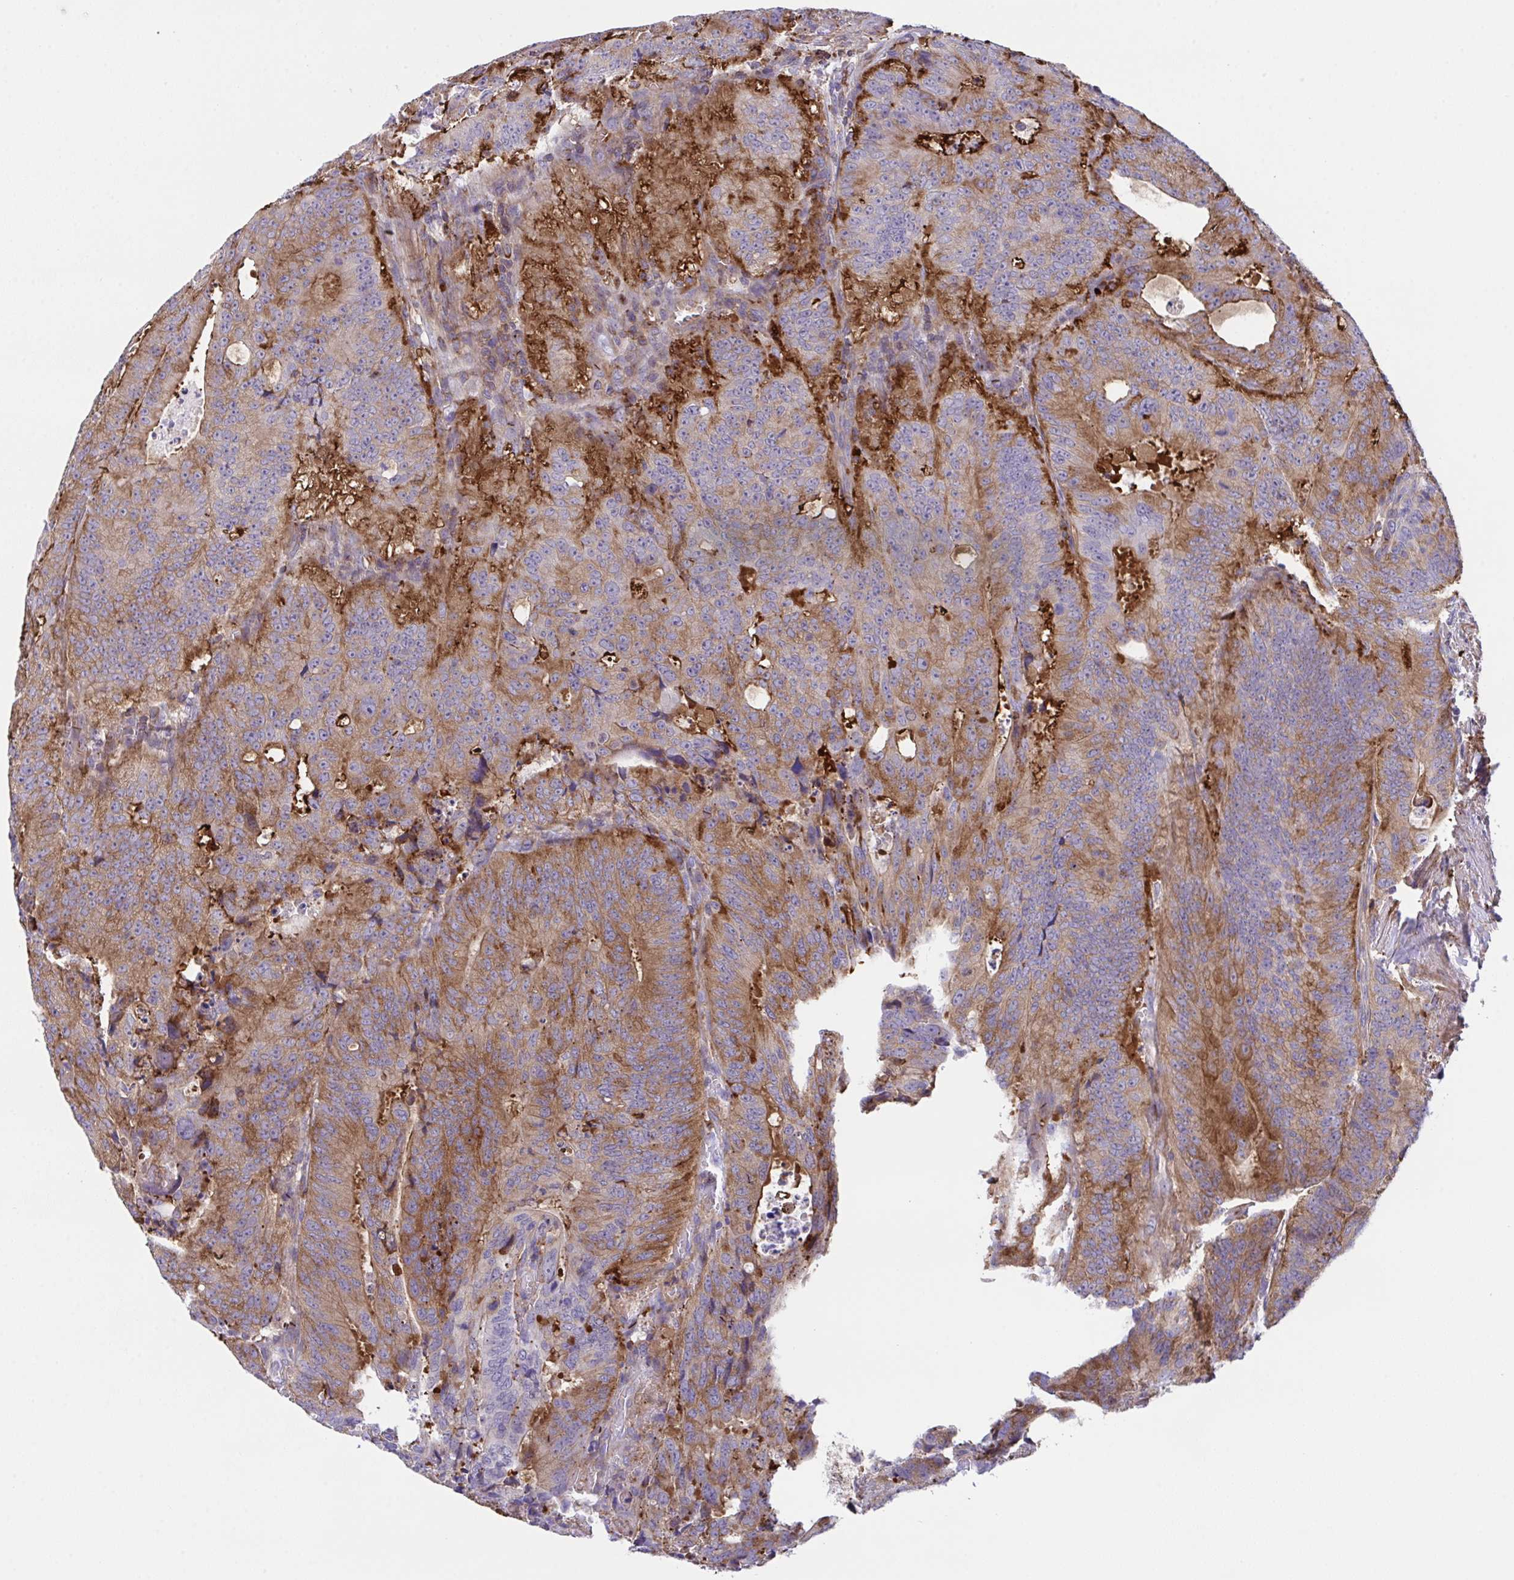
{"staining": {"intensity": "strong", "quantity": "25%-75%", "location": "cytoplasmic/membranous"}, "tissue": "colorectal cancer", "cell_type": "Tumor cells", "image_type": "cancer", "snomed": [{"axis": "morphology", "description": "Adenocarcinoma, NOS"}, {"axis": "topography", "description": "Colon"}], "caption": "High-magnification brightfield microscopy of colorectal adenocarcinoma stained with DAB (3,3'-diaminobenzidine) (brown) and counterstained with hematoxylin (blue). tumor cells exhibit strong cytoplasmic/membranous staining is seen in approximately25%-75% of cells. The protein is shown in brown color, while the nuclei are stained blue.", "gene": "PPIH", "patient": {"sex": "male", "age": 62}}